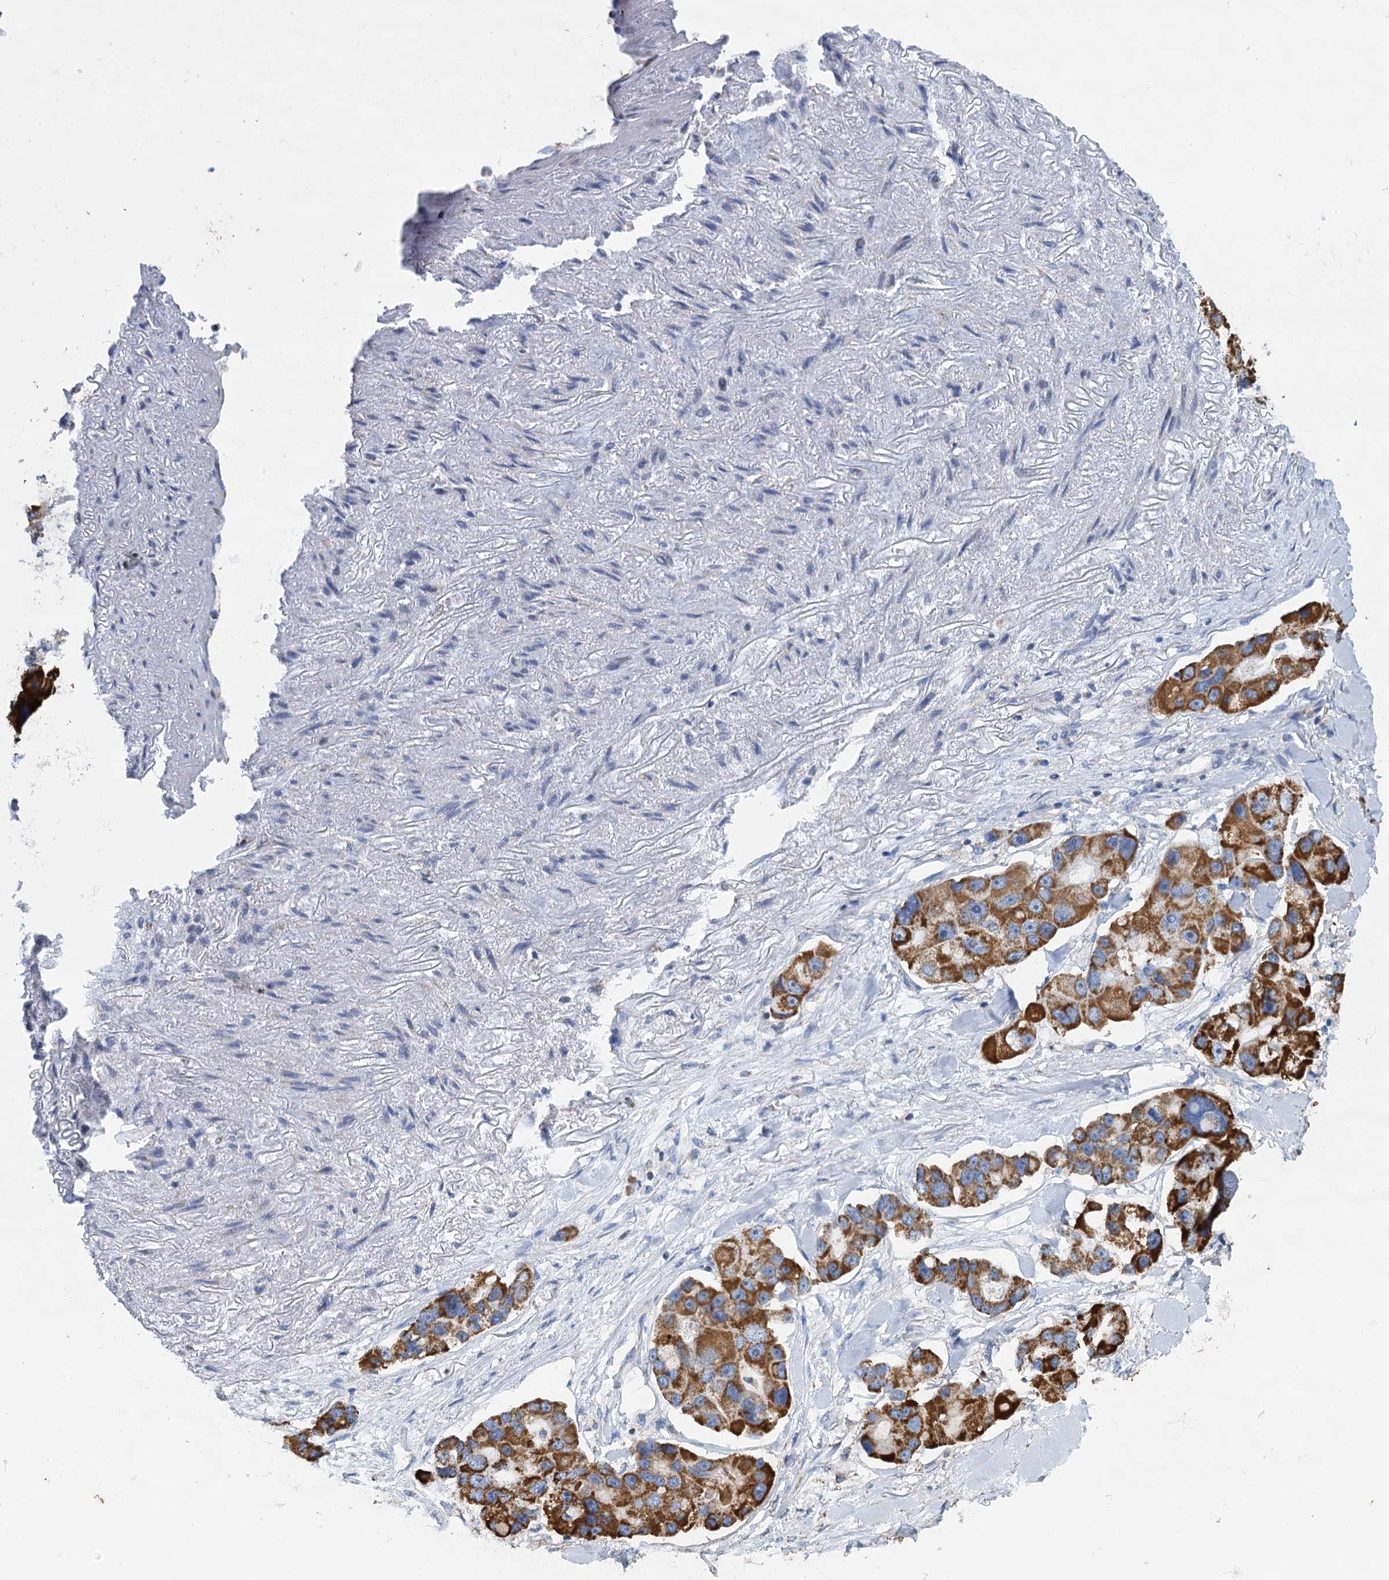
{"staining": {"intensity": "strong", "quantity": ">75%", "location": "cytoplasmic/membranous"}, "tissue": "lung cancer", "cell_type": "Tumor cells", "image_type": "cancer", "snomed": [{"axis": "morphology", "description": "Adenocarcinoma, NOS"}, {"axis": "topography", "description": "Lung"}], "caption": "Tumor cells exhibit strong cytoplasmic/membranous staining in approximately >75% of cells in adenocarcinoma (lung).", "gene": "CCP110", "patient": {"sex": "female", "age": 54}}